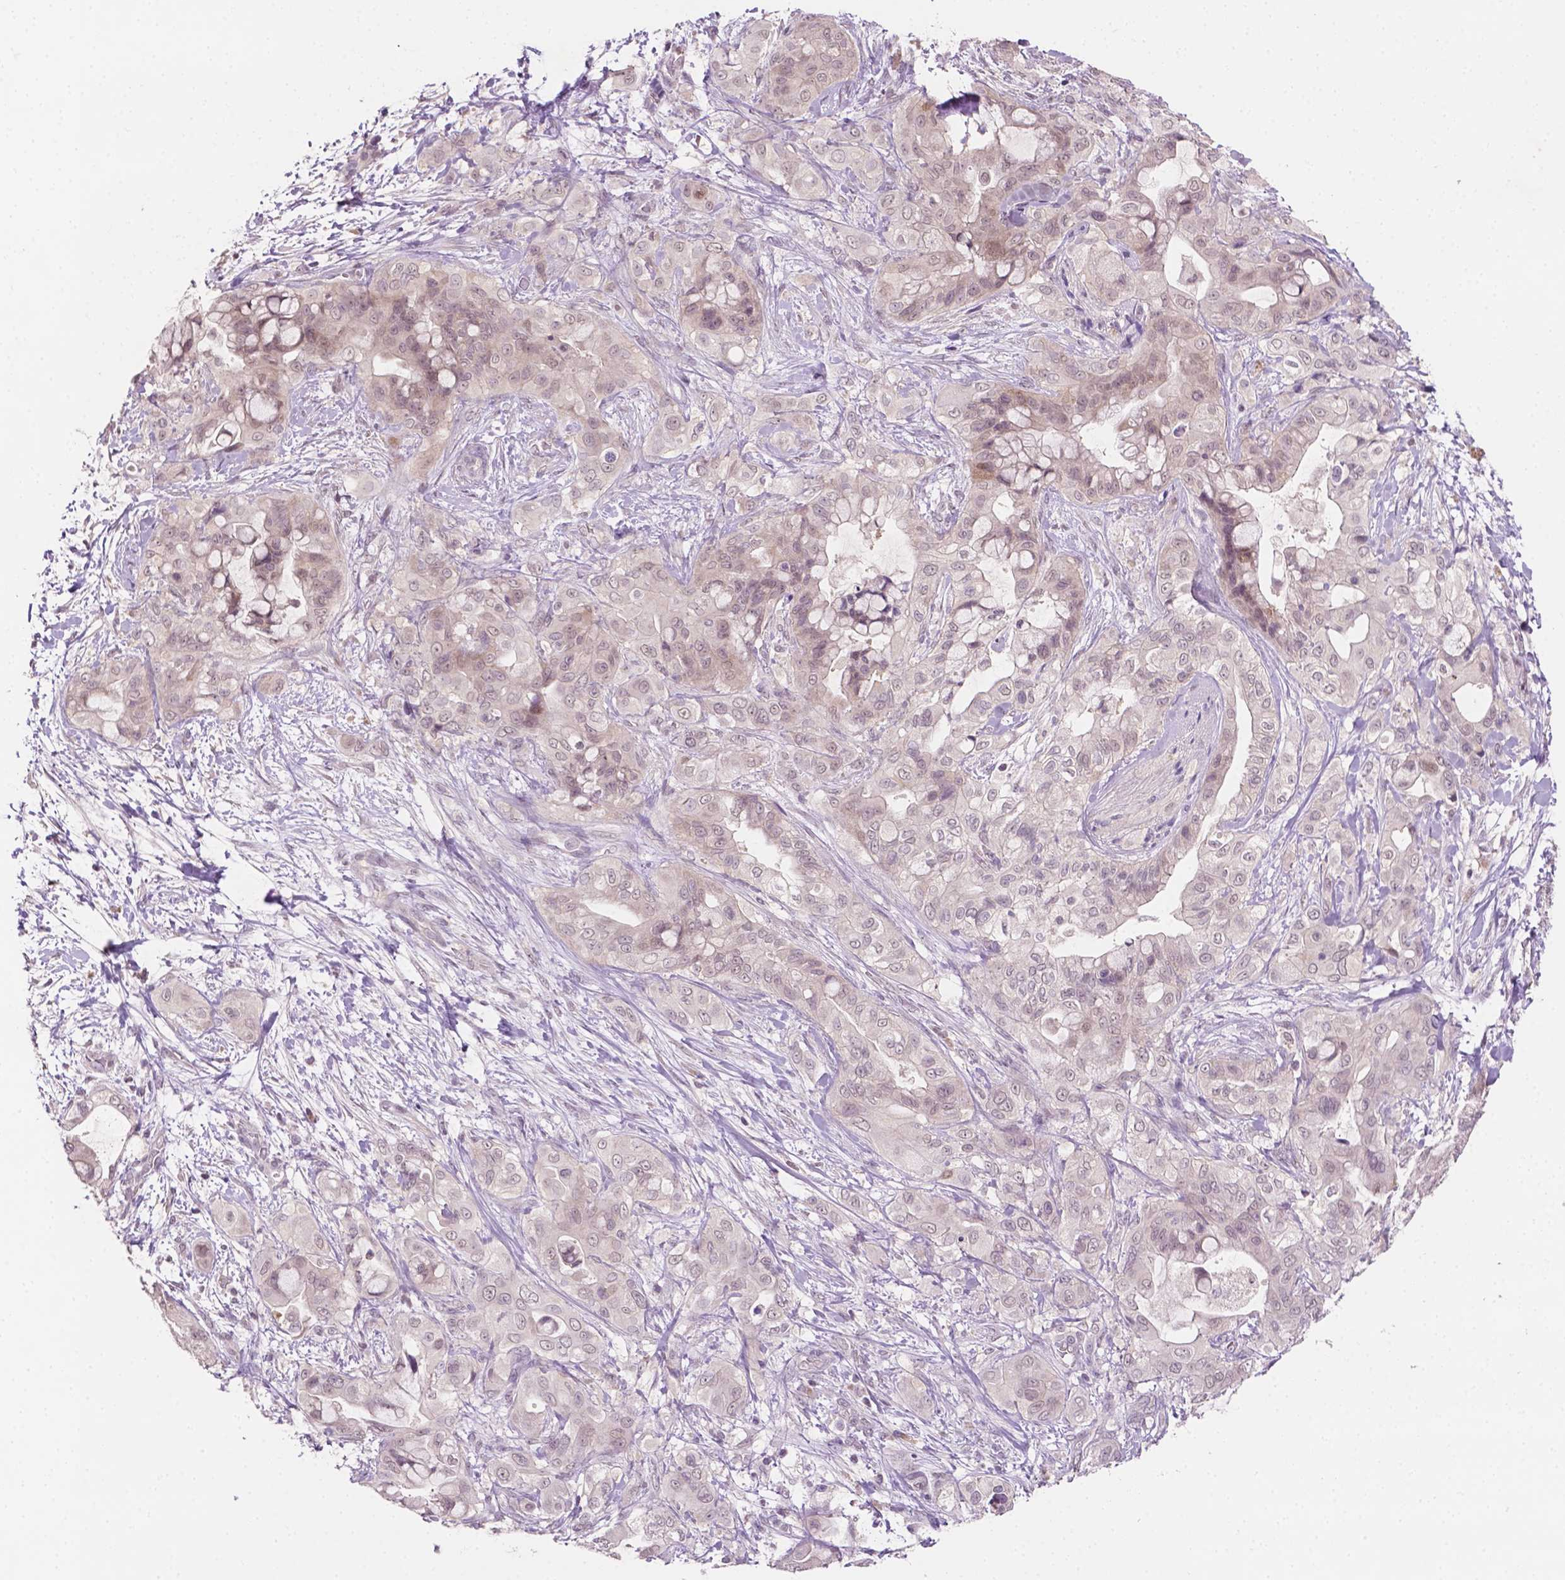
{"staining": {"intensity": "negative", "quantity": "none", "location": "none"}, "tissue": "pancreatic cancer", "cell_type": "Tumor cells", "image_type": "cancer", "snomed": [{"axis": "morphology", "description": "Adenocarcinoma, NOS"}, {"axis": "topography", "description": "Pancreas"}], "caption": "Adenocarcinoma (pancreatic) was stained to show a protein in brown. There is no significant positivity in tumor cells. (DAB (3,3'-diaminobenzidine) IHC visualized using brightfield microscopy, high magnification).", "gene": "MROH6", "patient": {"sex": "male", "age": 71}}